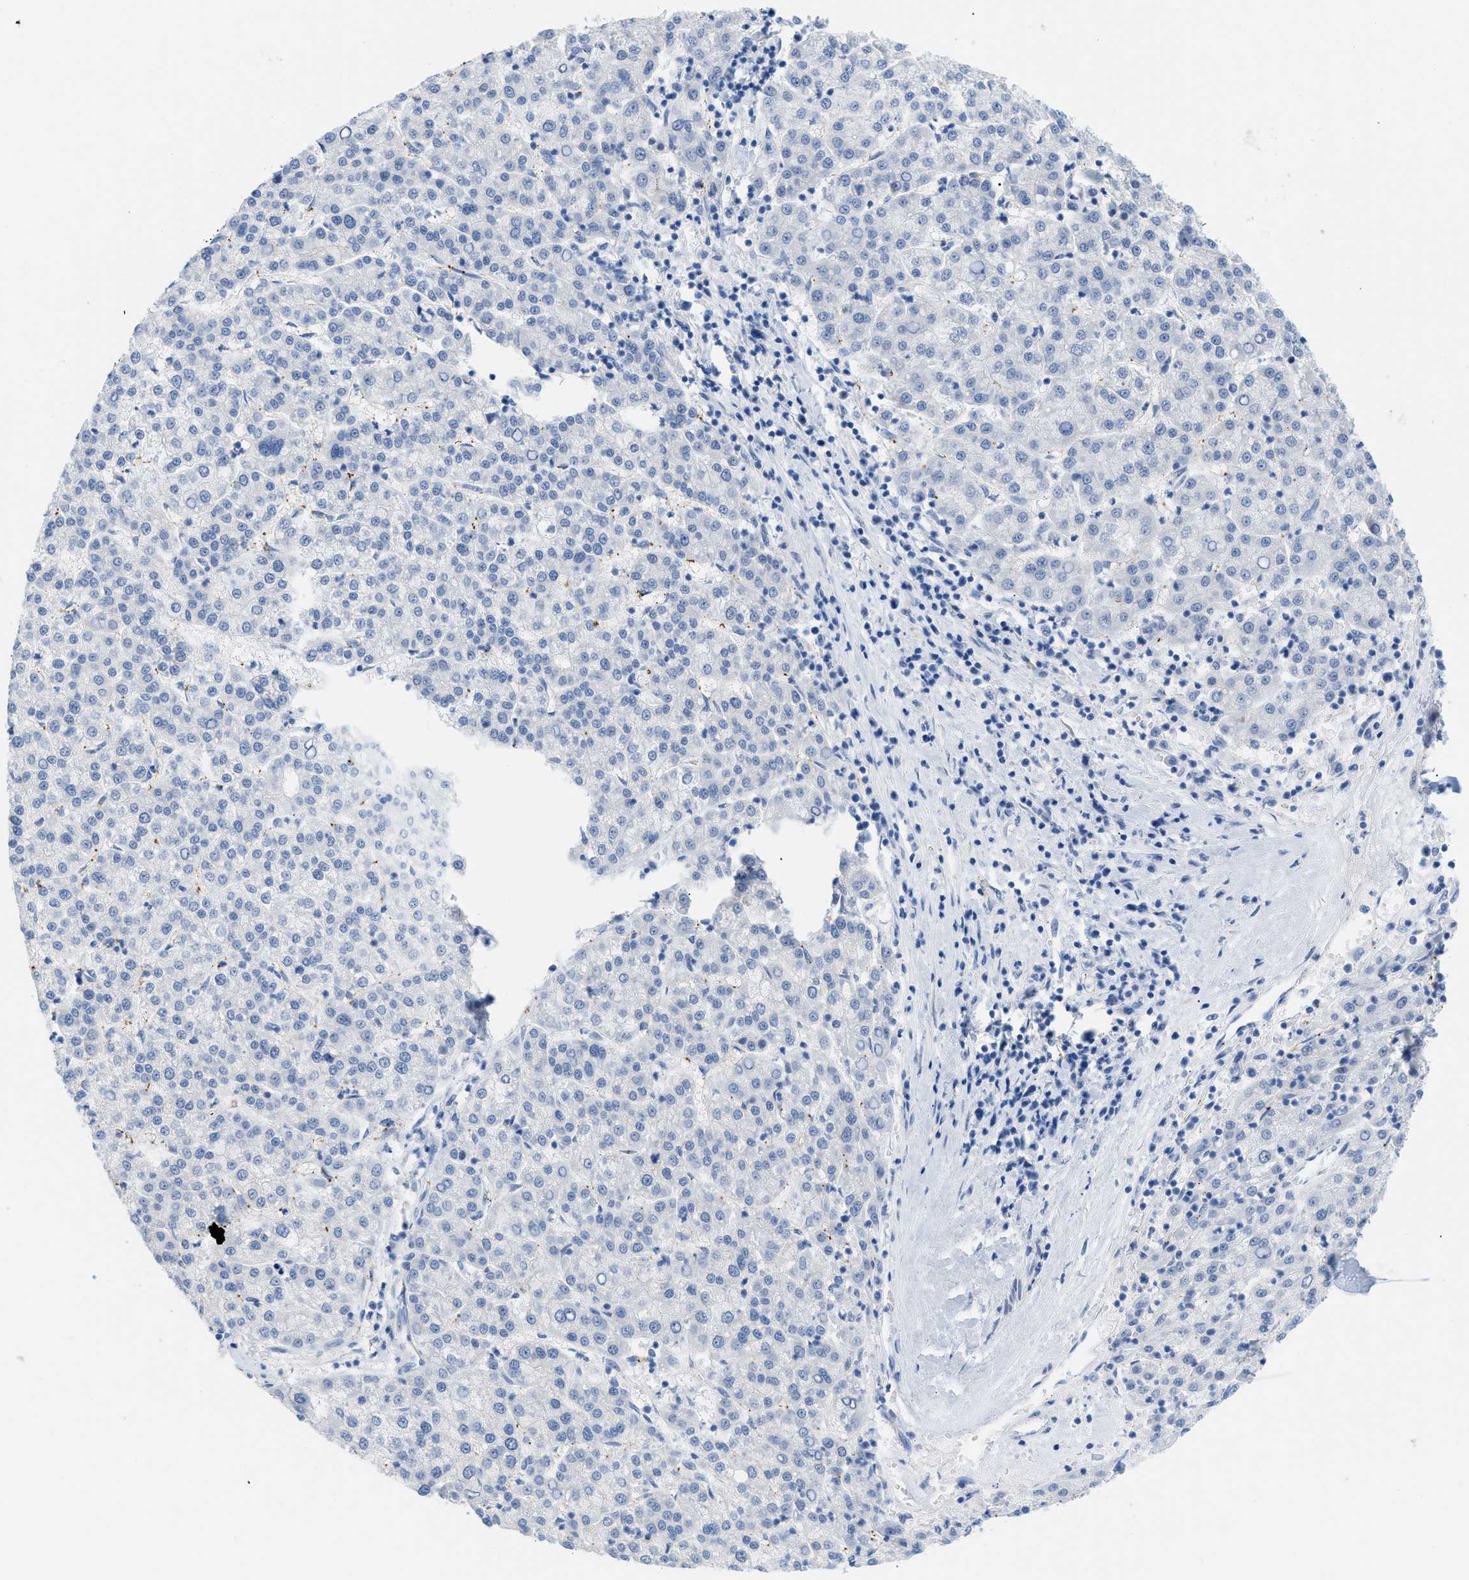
{"staining": {"intensity": "negative", "quantity": "none", "location": "none"}, "tissue": "liver cancer", "cell_type": "Tumor cells", "image_type": "cancer", "snomed": [{"axis": "morphology", "description": "Carcinoma, Hepatocellular, NOS"}, {"axis": "topography", "description": "Liver"}], "caption": "Immunohistochemistry photomicrograph of neoplastic tissue: liver cancer (hepatocellular carcinoma) stained with DAB (3,3'-diaminobenzidine) reveals no significant protein expression in tumor cells.", "gene": "HLTF", "patient": {"sex": "female", "age": 58}}